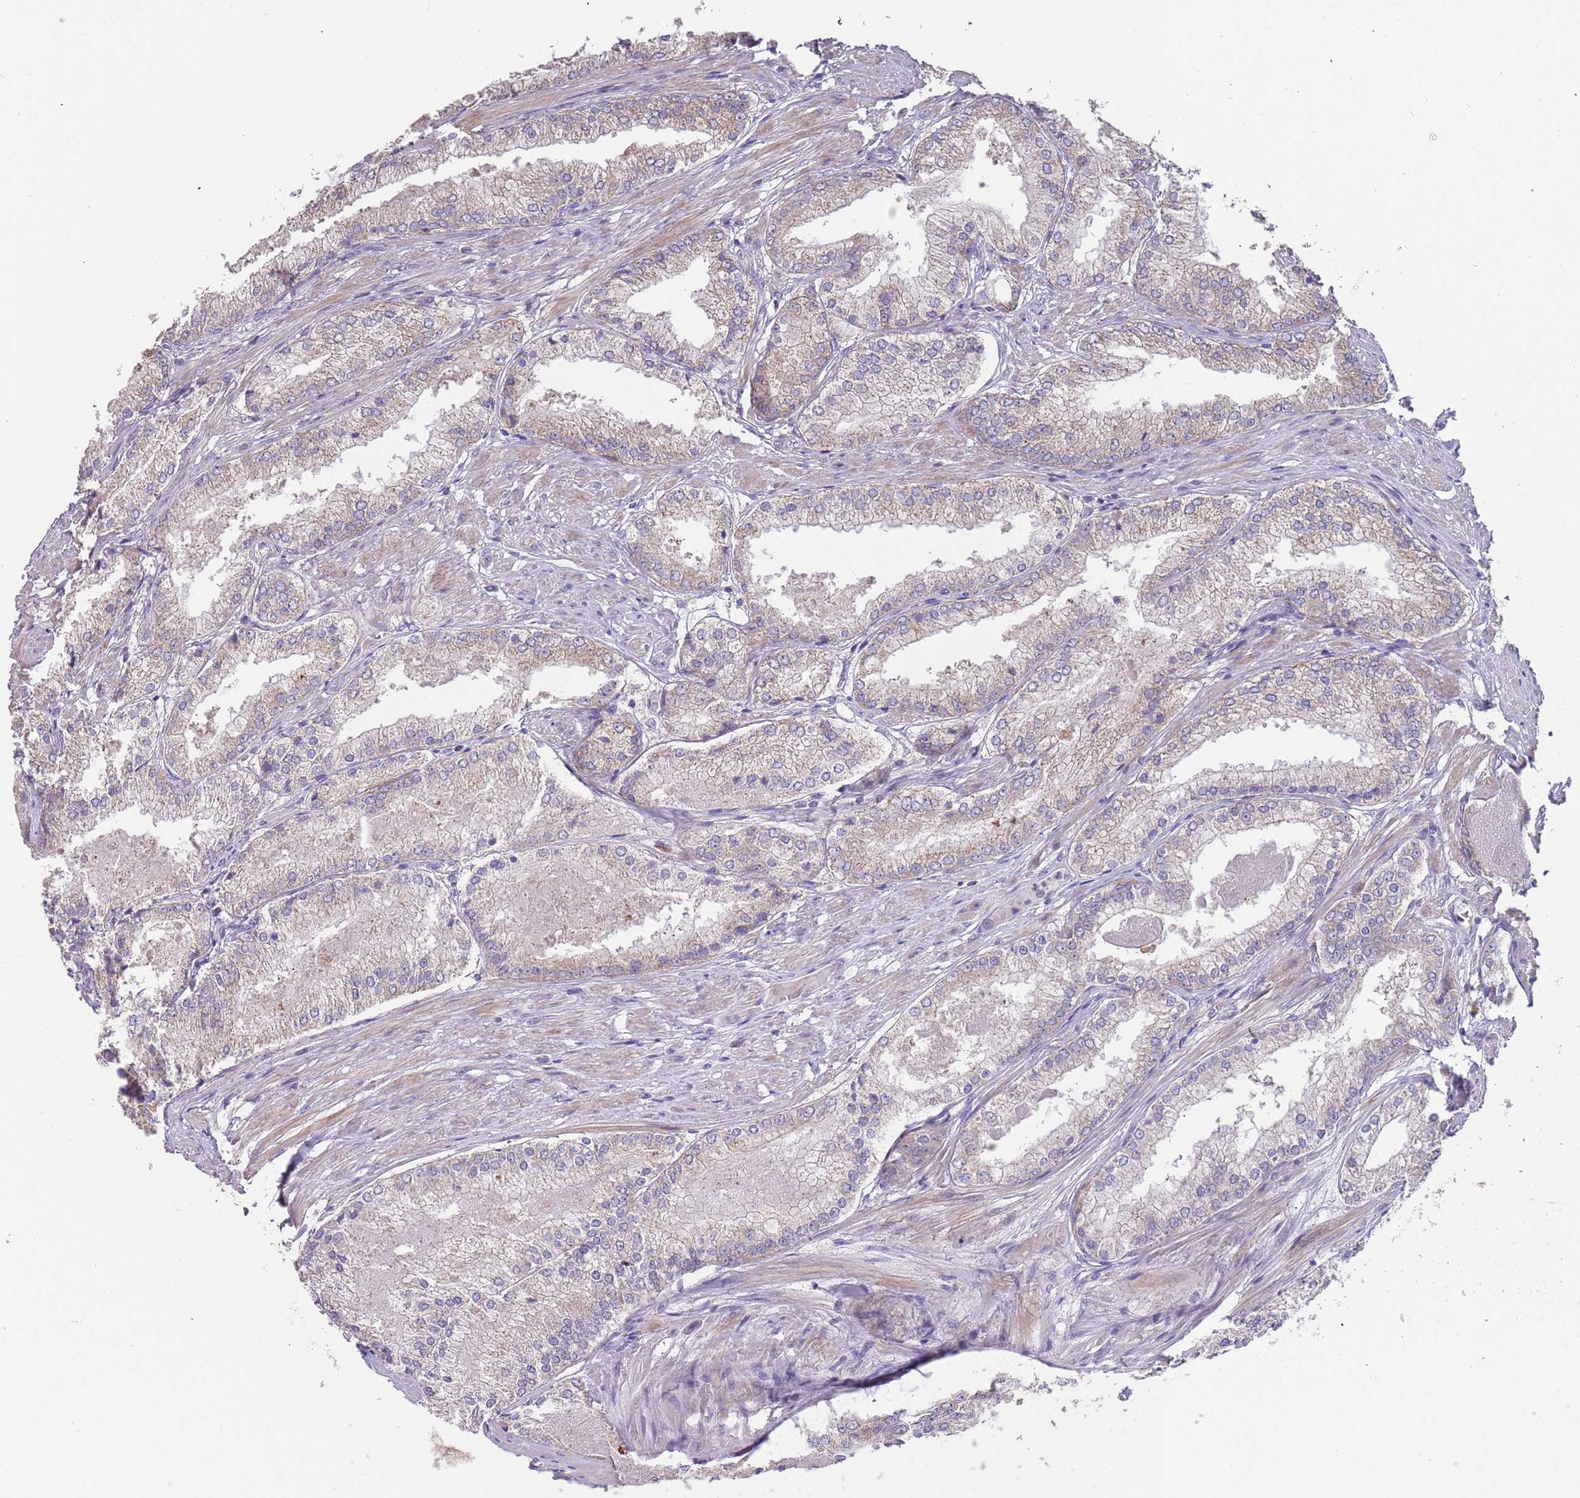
{"staining": {"intensity": "weak", "quantity": "<25%", "location": "cytoplasmic/membranous"}, "tissue": "prostate cancer", "cell_type": "Tumor cells", "image_type": "cancer", "snomed": [{"axis": "morphology", "description": "Adenocarcinoma, Low grade"}, {"axis": "topography", "description": "Prostate"}], "caption": "This is an IHC histopathology image of human prostate cancer. There is no expression in tumor cells.", "gene": "ABCC10", "patient": {"sex": "male", "age": 68}}